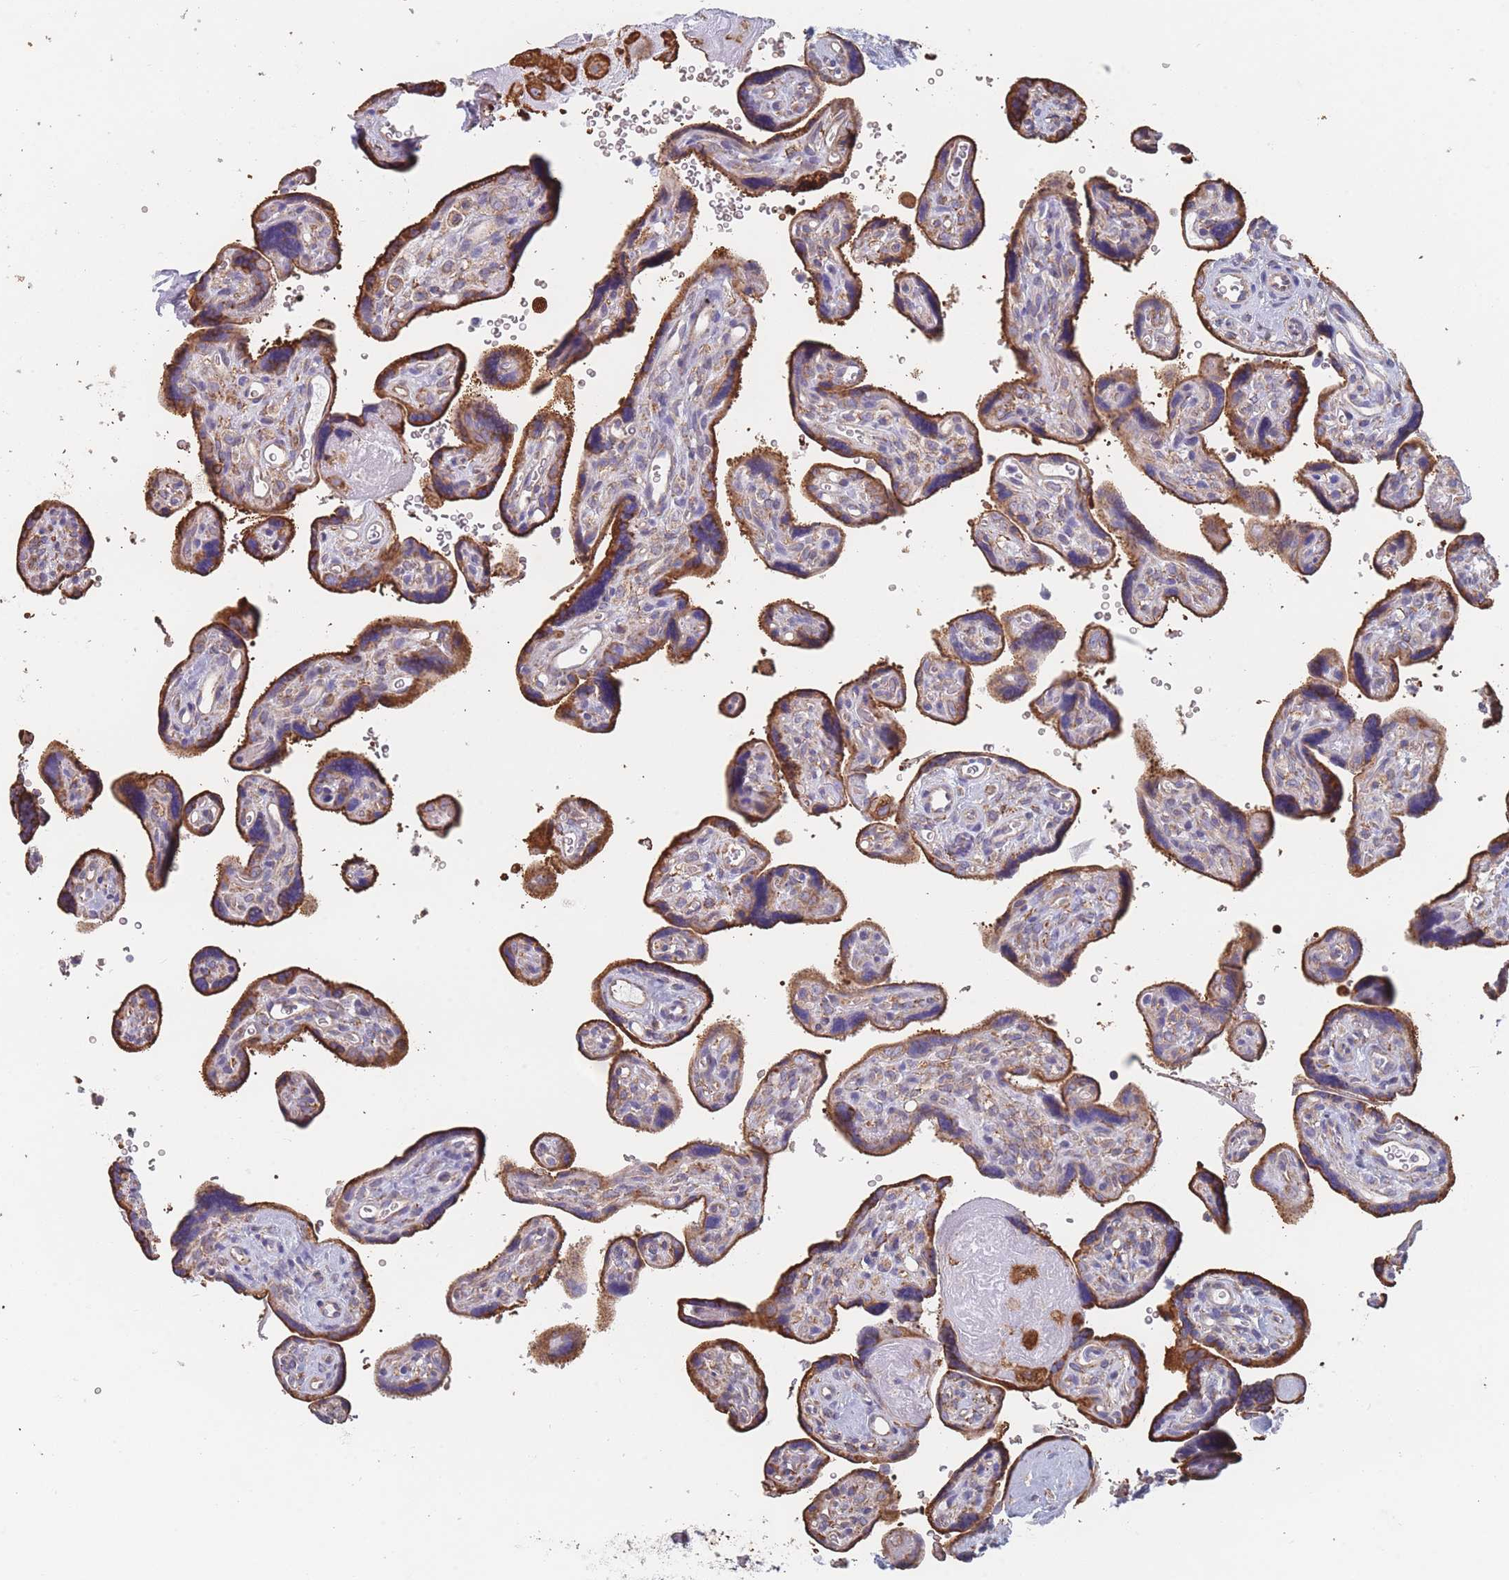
{"staining": {"intensity": "strong", "quantity": ">75%", "location": "cytoplasmic/membranous"}, "tissue": "placenta", "cell_type": "Trophoblastic cells", "image_type": "normal", "snomed": [{"axis": "morphology", "description": "Normal tissue, NOS"}, {"axis": "topography", "description": "Placenta"}], "caption": "Immunohistochemical staining of normal human placenta displays high levels of strong cytoplasmic/membranous positivity in about >75% of trophoblastic cells.", "gene": "OR7C2", "patient": {"sex": "female", "age": 39}}